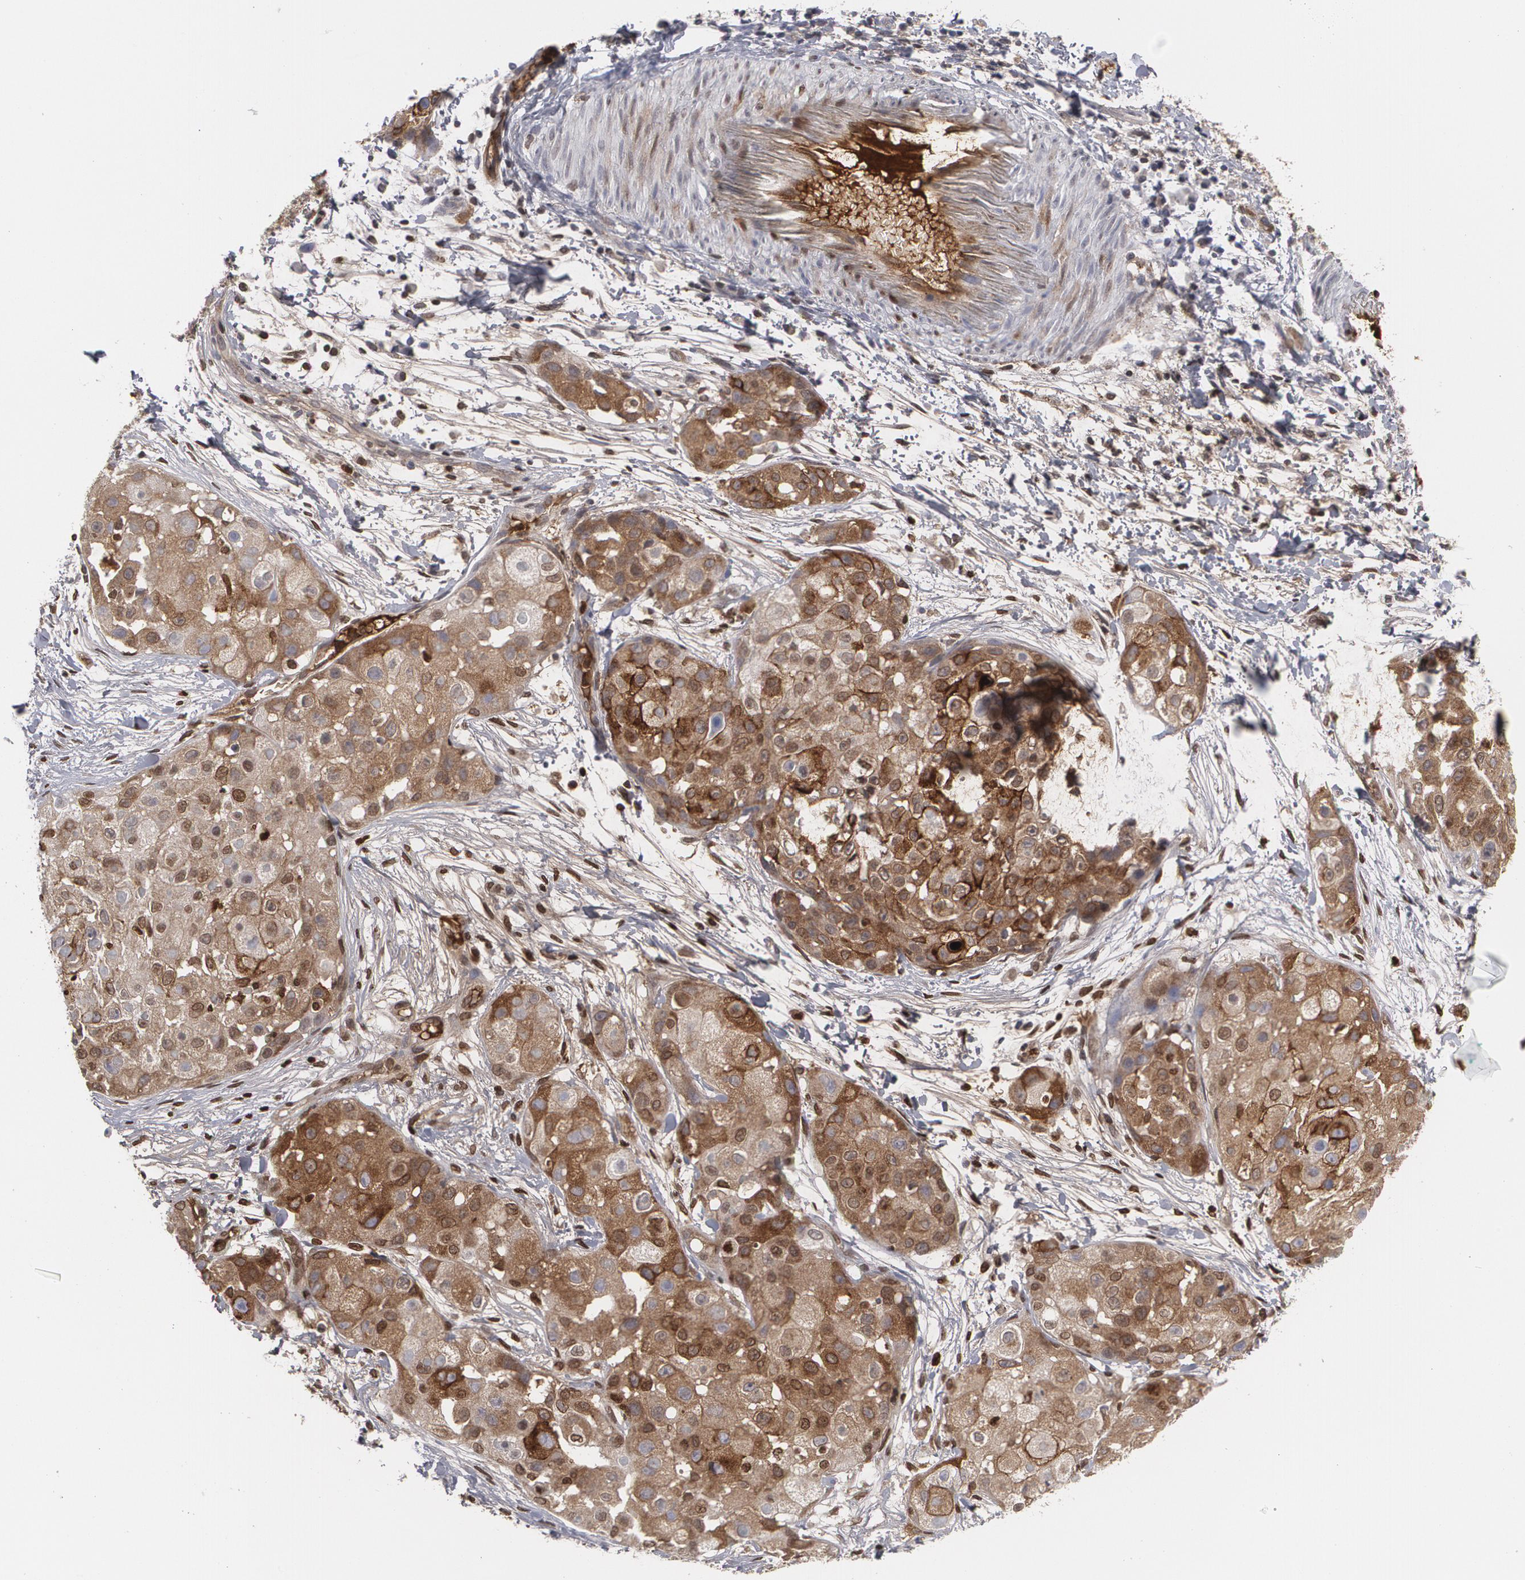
{"staining": {"intensity": "moderate", "quantity": "25%-75%", "location": "cytoplasmic/membranous,nuclear"}, "tissue": "skin cancer", "cell_type": "Tumor cells", "image_type": "cancer", "snomed": [{"axis": "morphology", "description": "Squamous cell carcinoma, NOS"}, {"axis": "topography", "description": "Skin"}], "caption": "Immunohistochemical staining of human skin squamous cell carcinoma reveals medium levels of moderate cytoplasmic/membranous and nuclear protein staining in about 25%-75% of tumor cells. (brown staining indicates protein expression, while blue staining denotes nuclei).", "gene": "LRG1", "patient": {"sex": "female", "age": 57}}